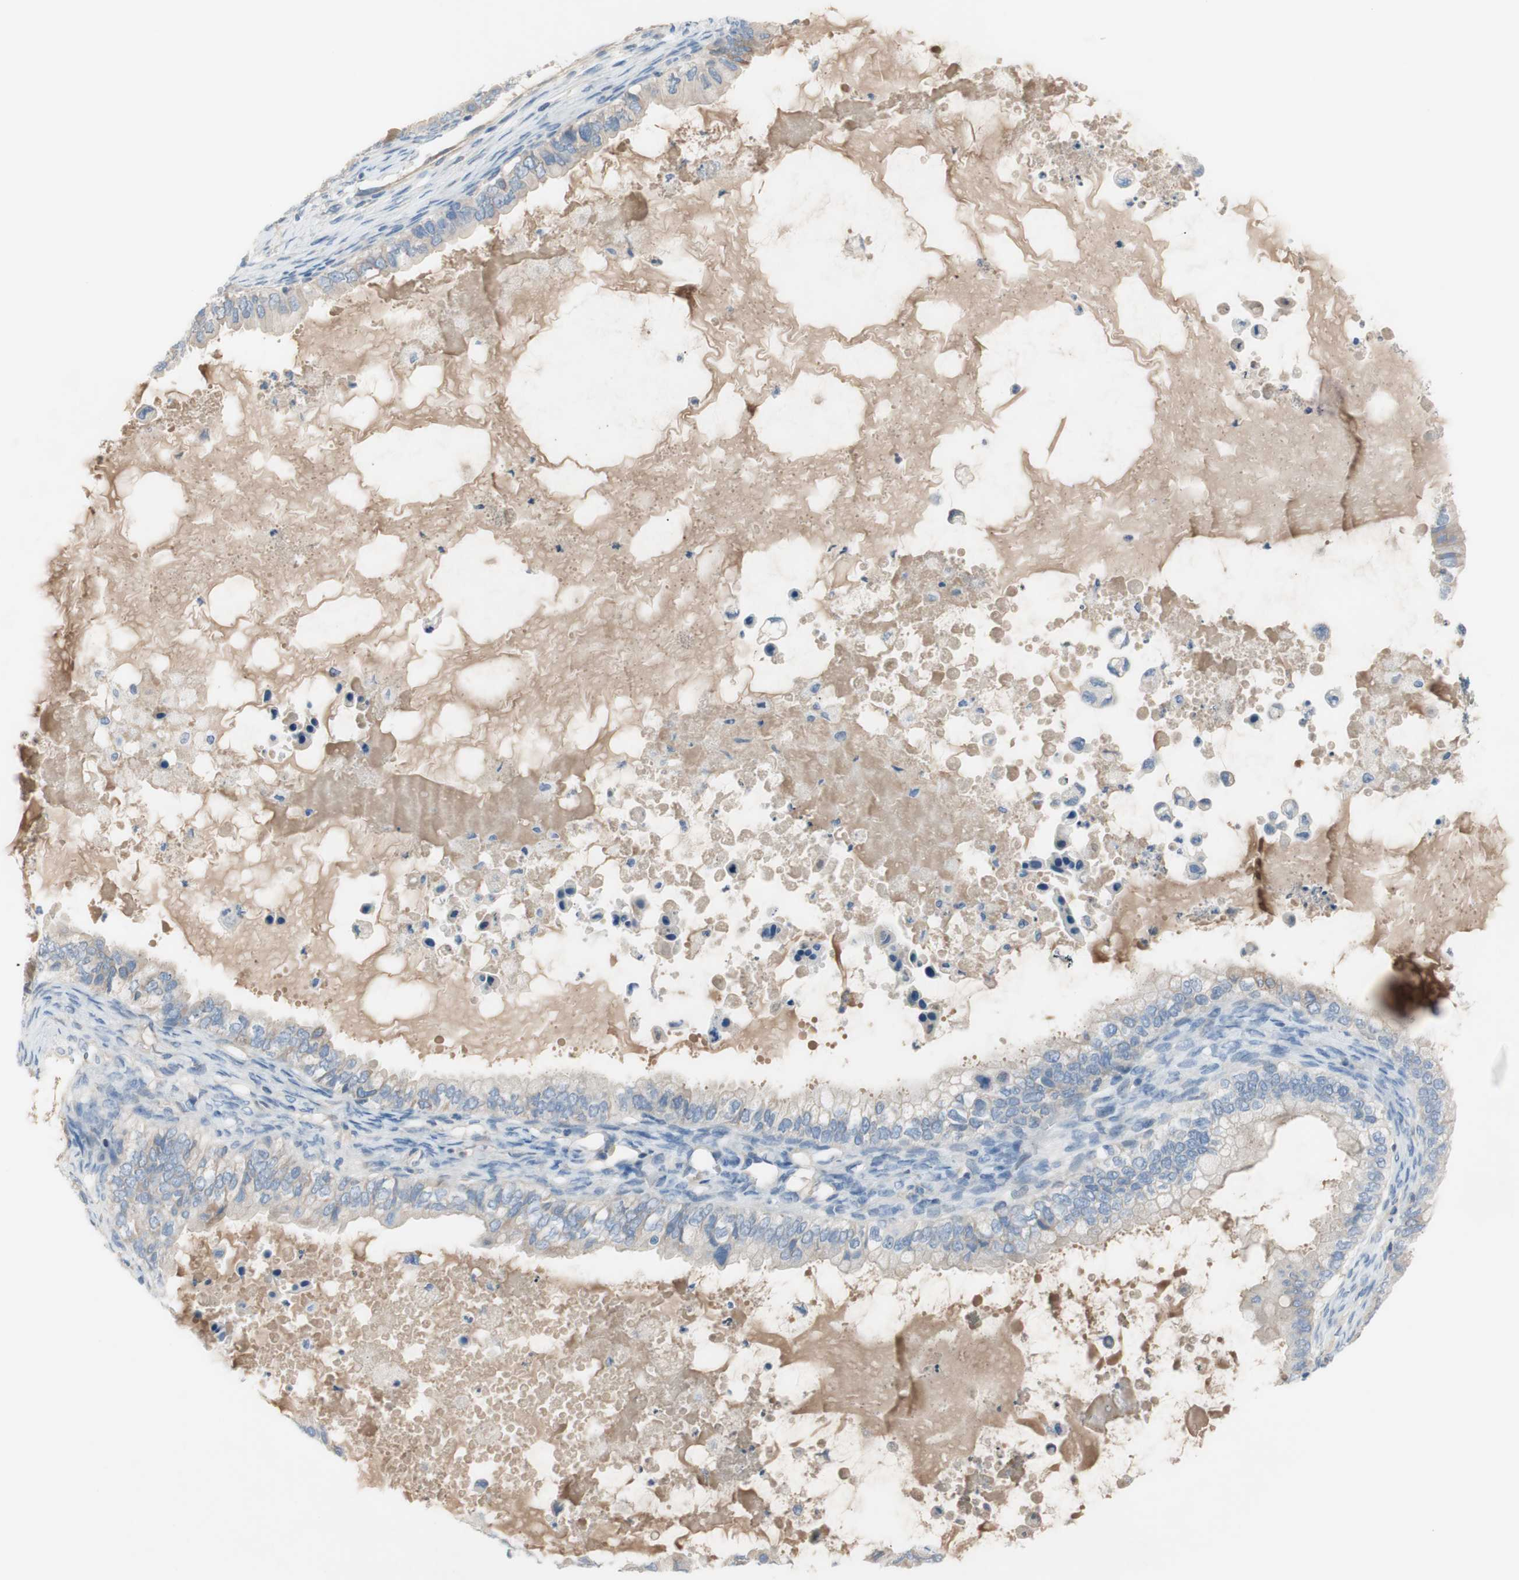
{"staining": {"intensity": "negative", "quantity": "none", "location": "none"}, "tissue": "ovarian cancer", "cell_type": "Tumor cells", "image_type": "cancer", "snomed": [{"axis": "morphology", "description": "Cystadenocarcinoma, mucinous, NOS"}, {"axis": "topography", "description": "Ovary"}], "caption": "A high-resolution histopathology image shows immunohistochemistry (IHC) staining of ovarian cancer (mucinous cystadenocarcinoma), which displays no significant positivity in tumor cells.", "gene": "FDFT1", "patient": {"sex": "female", "age": 80}}